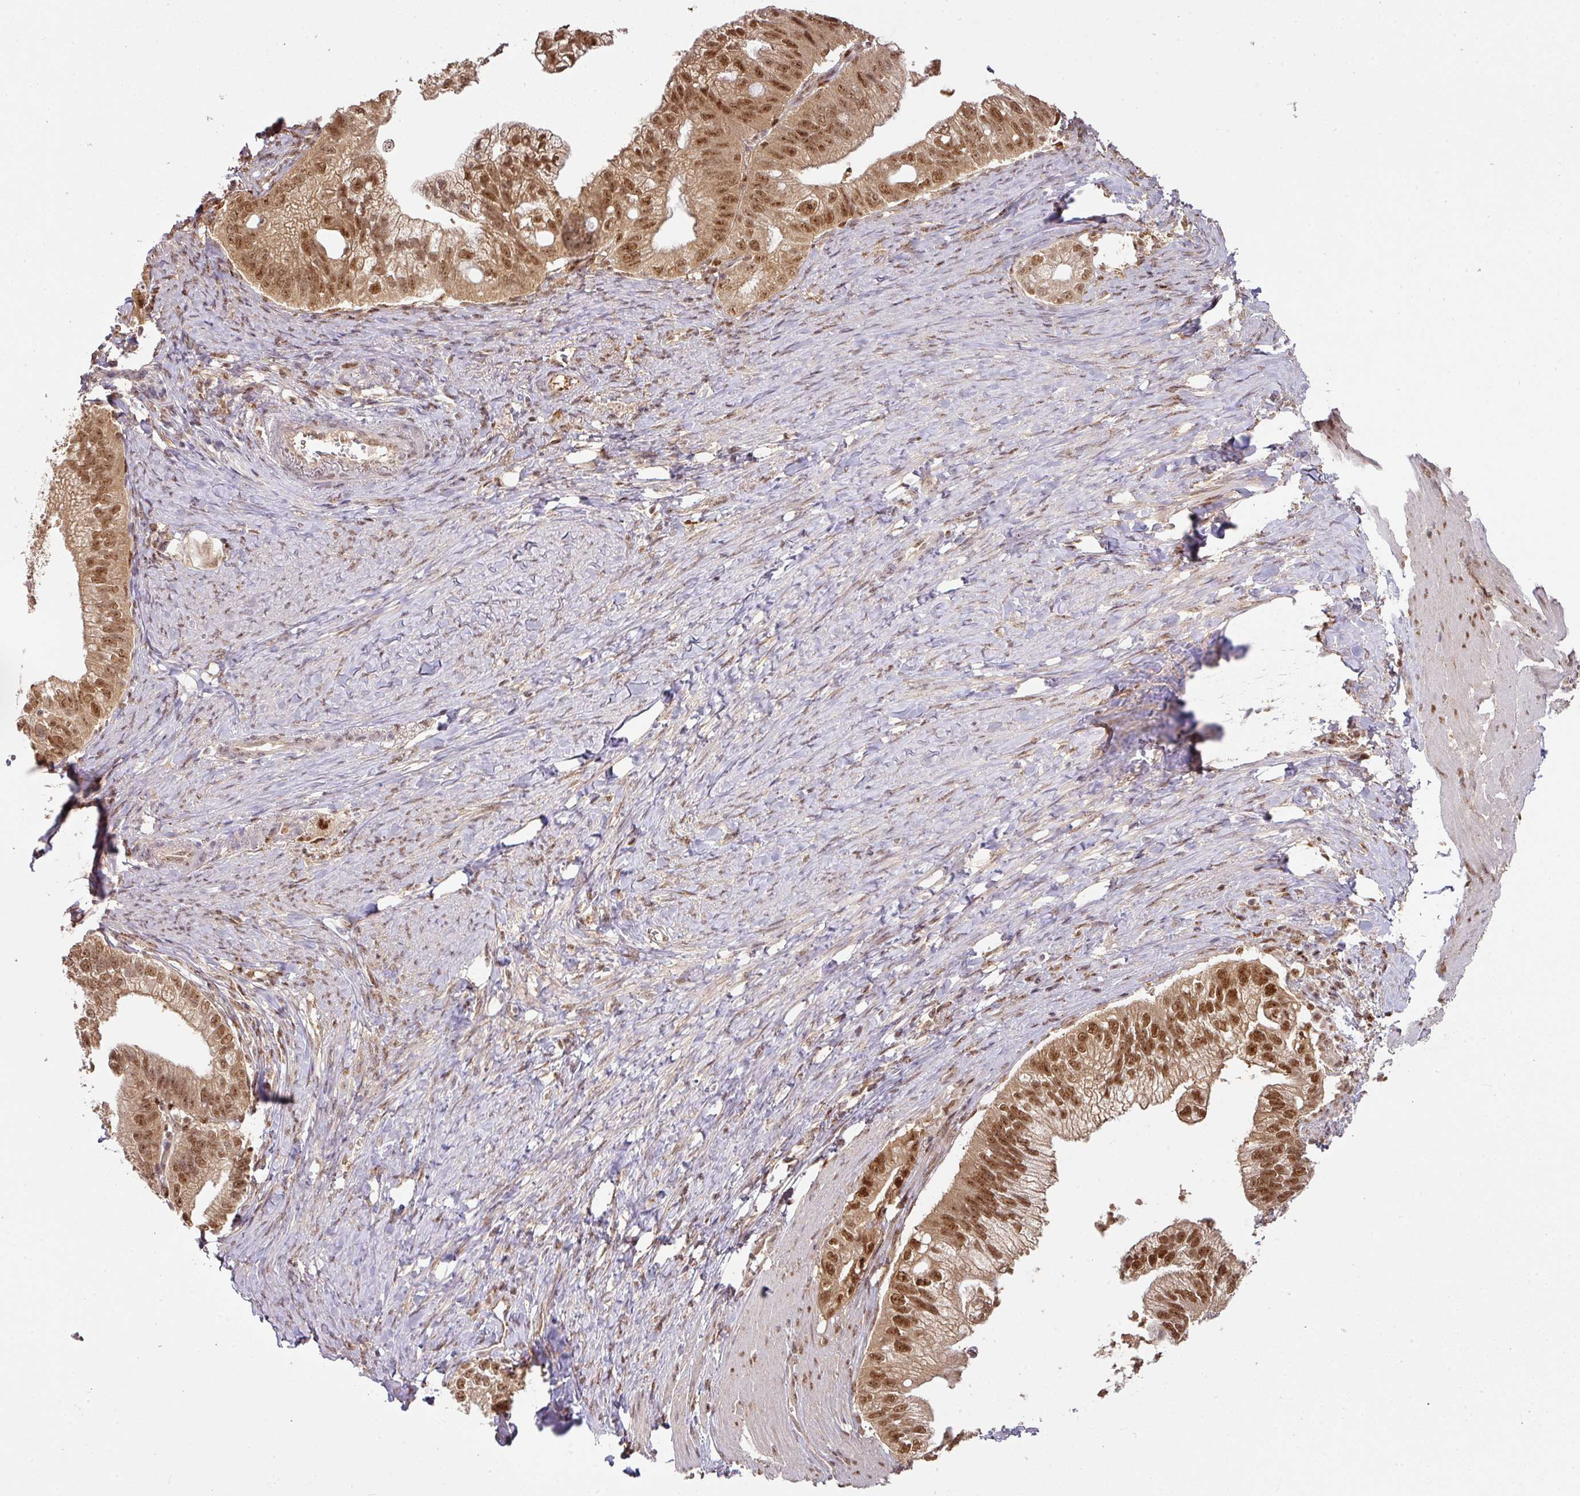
{"staining": {"intensity": "moderate", "quantity": ">75%", "location": "cytoplasmic/membranous,nuclear"}, "tissue": "pancreatic cancer", "cell_type": "Tumor cells", "image_type": "cancer", "snomed": [{"axis": "morphology", "description": "Adenocarcinoma, NOS"}, {"axis": "topography", "description": "Pancreas"}], "caption": "Immunohistochemical staining of human pancreatic adenocarcinoma shows moderate cytoplasmic/membranous and nuclear protein expression in approximately >75% of tumor cells.", "gene": "RANBP9", "patient": {"sex": "male", "age": 70}}